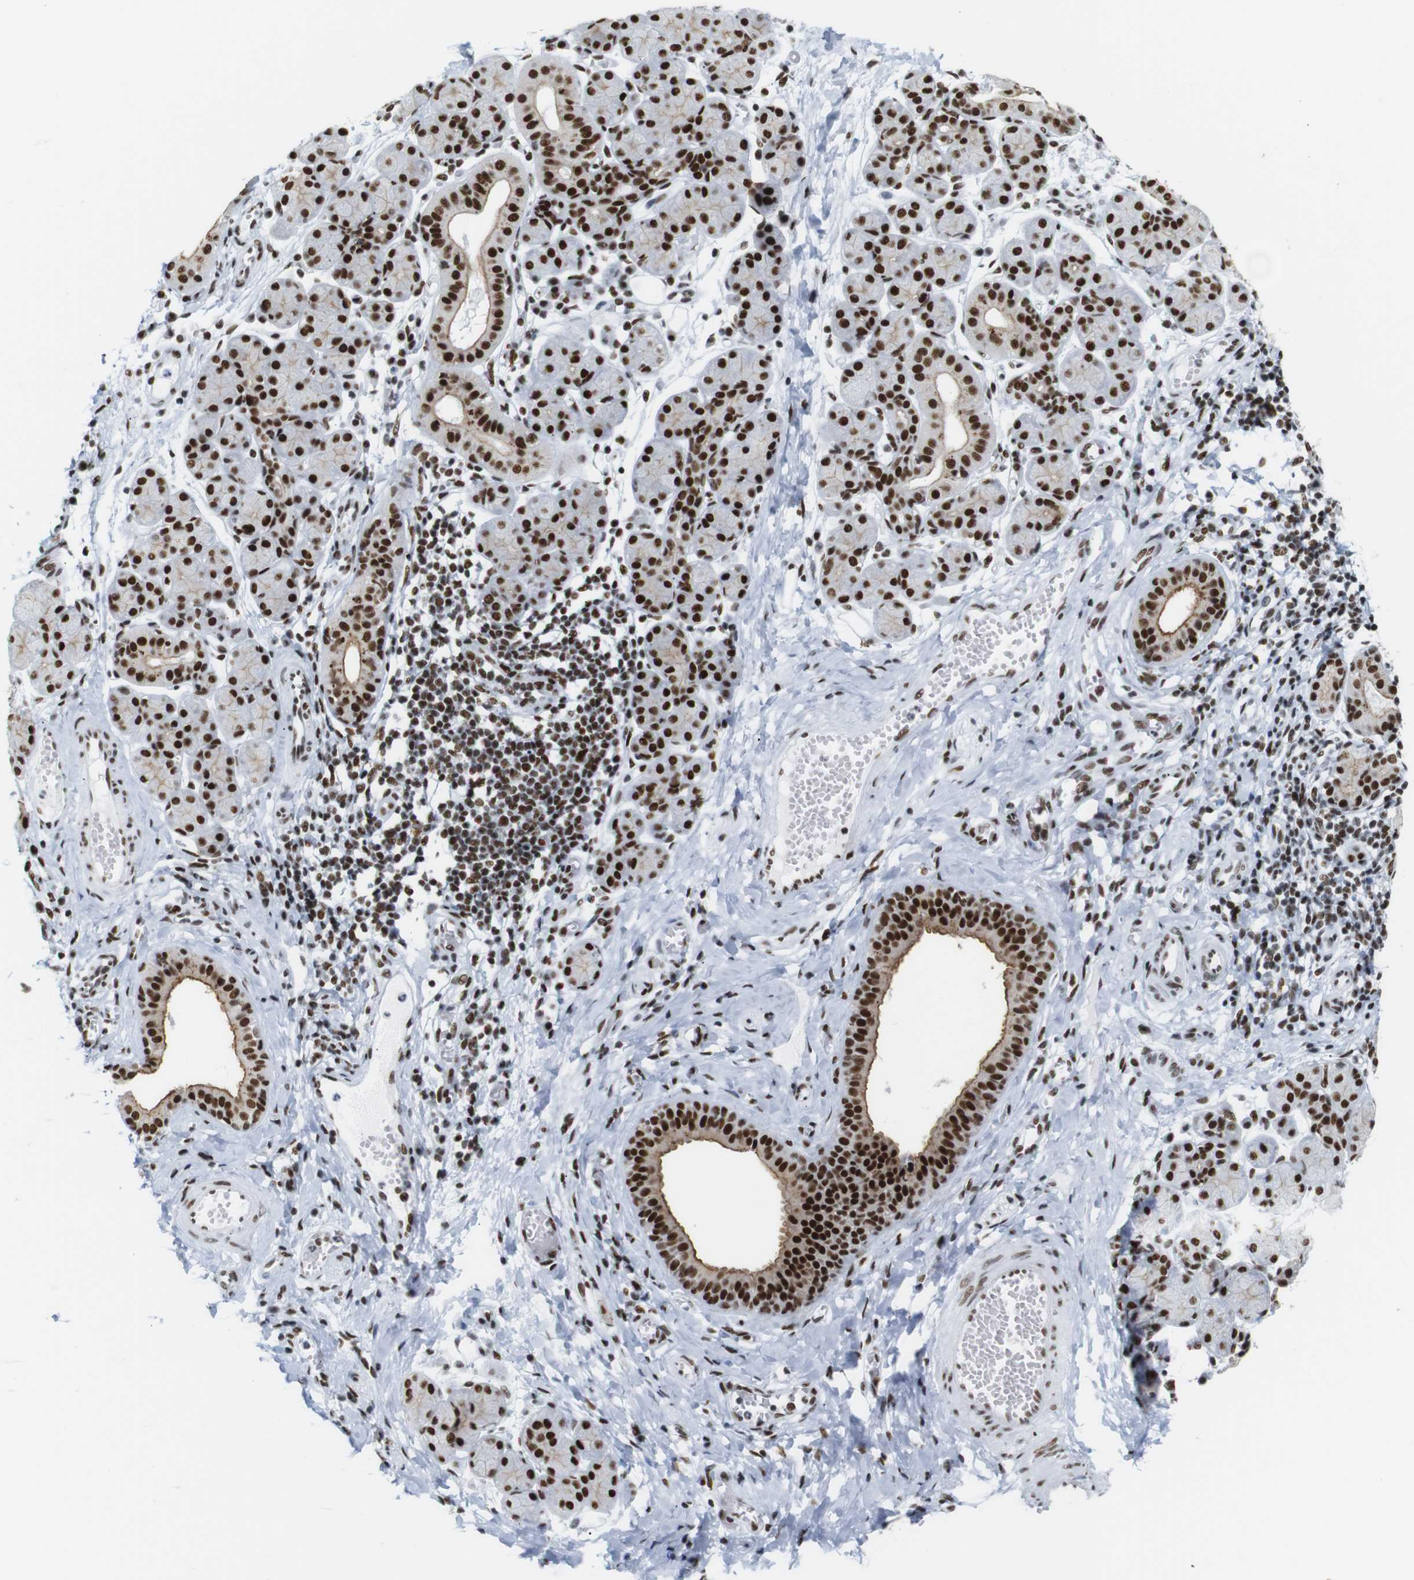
{"staining": {"intensity": "strong", "quantity": ">75%", "location": "cytoplasmic/membranous,nuclear"}, "tissue": "salivary gland", "cell_type": "Glandular cells", "image_type": "normal", "snomed": [{"axis": "morphology", "description": "Normal tissue, NOS"}, {"axis": "morphology", "description": "Inflammation, NOS"}, {"axis": "topography", "description": "Lymph node"}, {"axis": "topography", "description": "Salivary gland"}], "caption": "This micrograph exhibits normal salivary gland stained with IHC to label a protein in brown. The cytoplasmic/membranous,nuclear of glandular cells show strong positivity for the protein. Nuclei are counter-stained blue.", "gene": "TRA2B", "patient": {"sex": "male", "age": 3}}